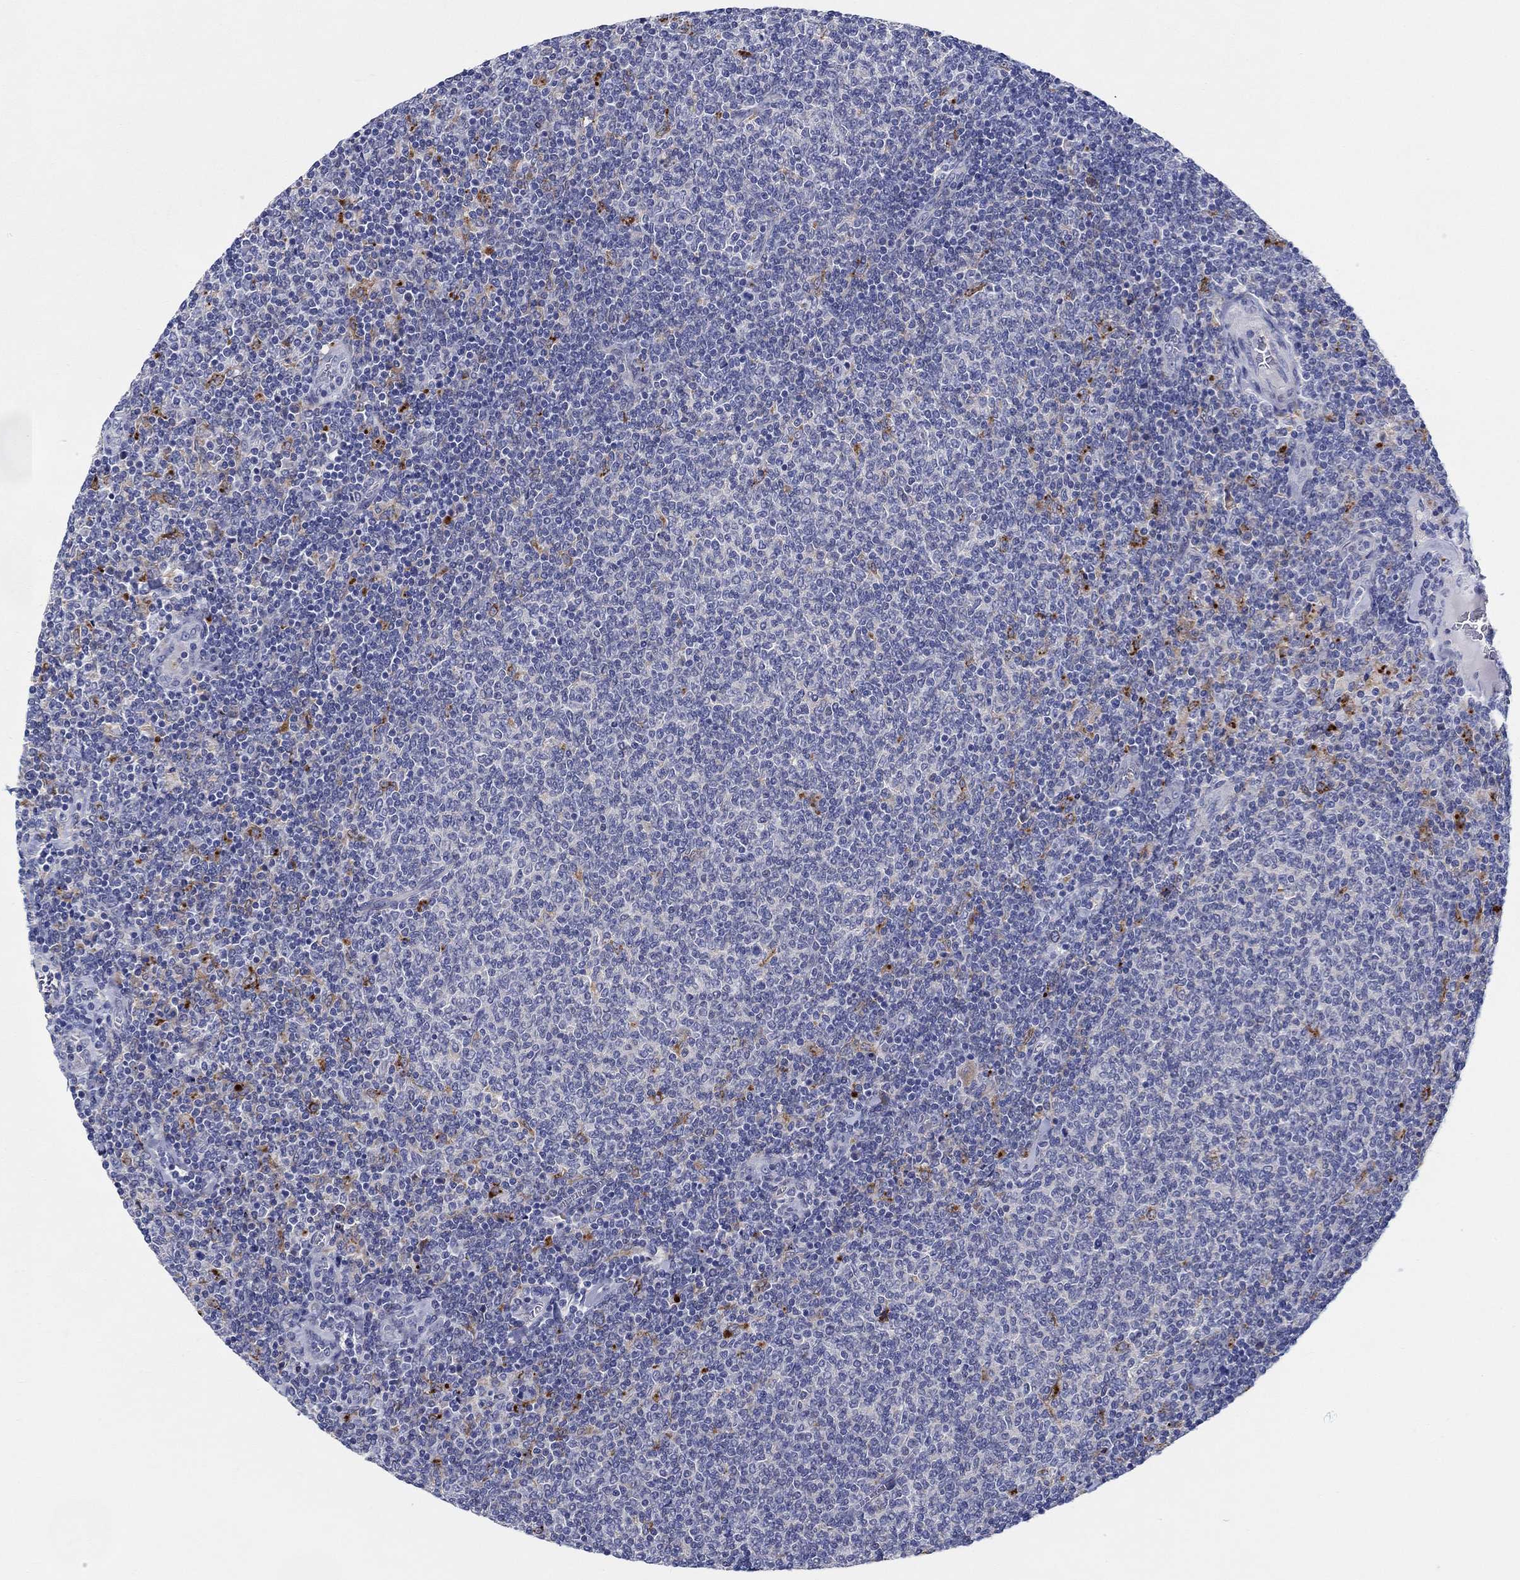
{"staining": {"intensity": "negative", "quantity": "none", "location": "none"}, "tissue": "lymphoma", "cell_type": "Tumor cells", "image_type": "cancer", "snomed": [{"axis": "morphology", "description": "Malignant lymphoma, non-Hodgkin's type, Low grade"}, {"axis": "topography", "description": "Lymph node"}], "caption": "This is a histopathology image of IHC staining of malignant lymphoma, non-Hodgkin's type (low-grade), which shows no staining in tumor cells.", "gene": "RAP1GAP", "patient": {"sex": "male", "age": 52}}